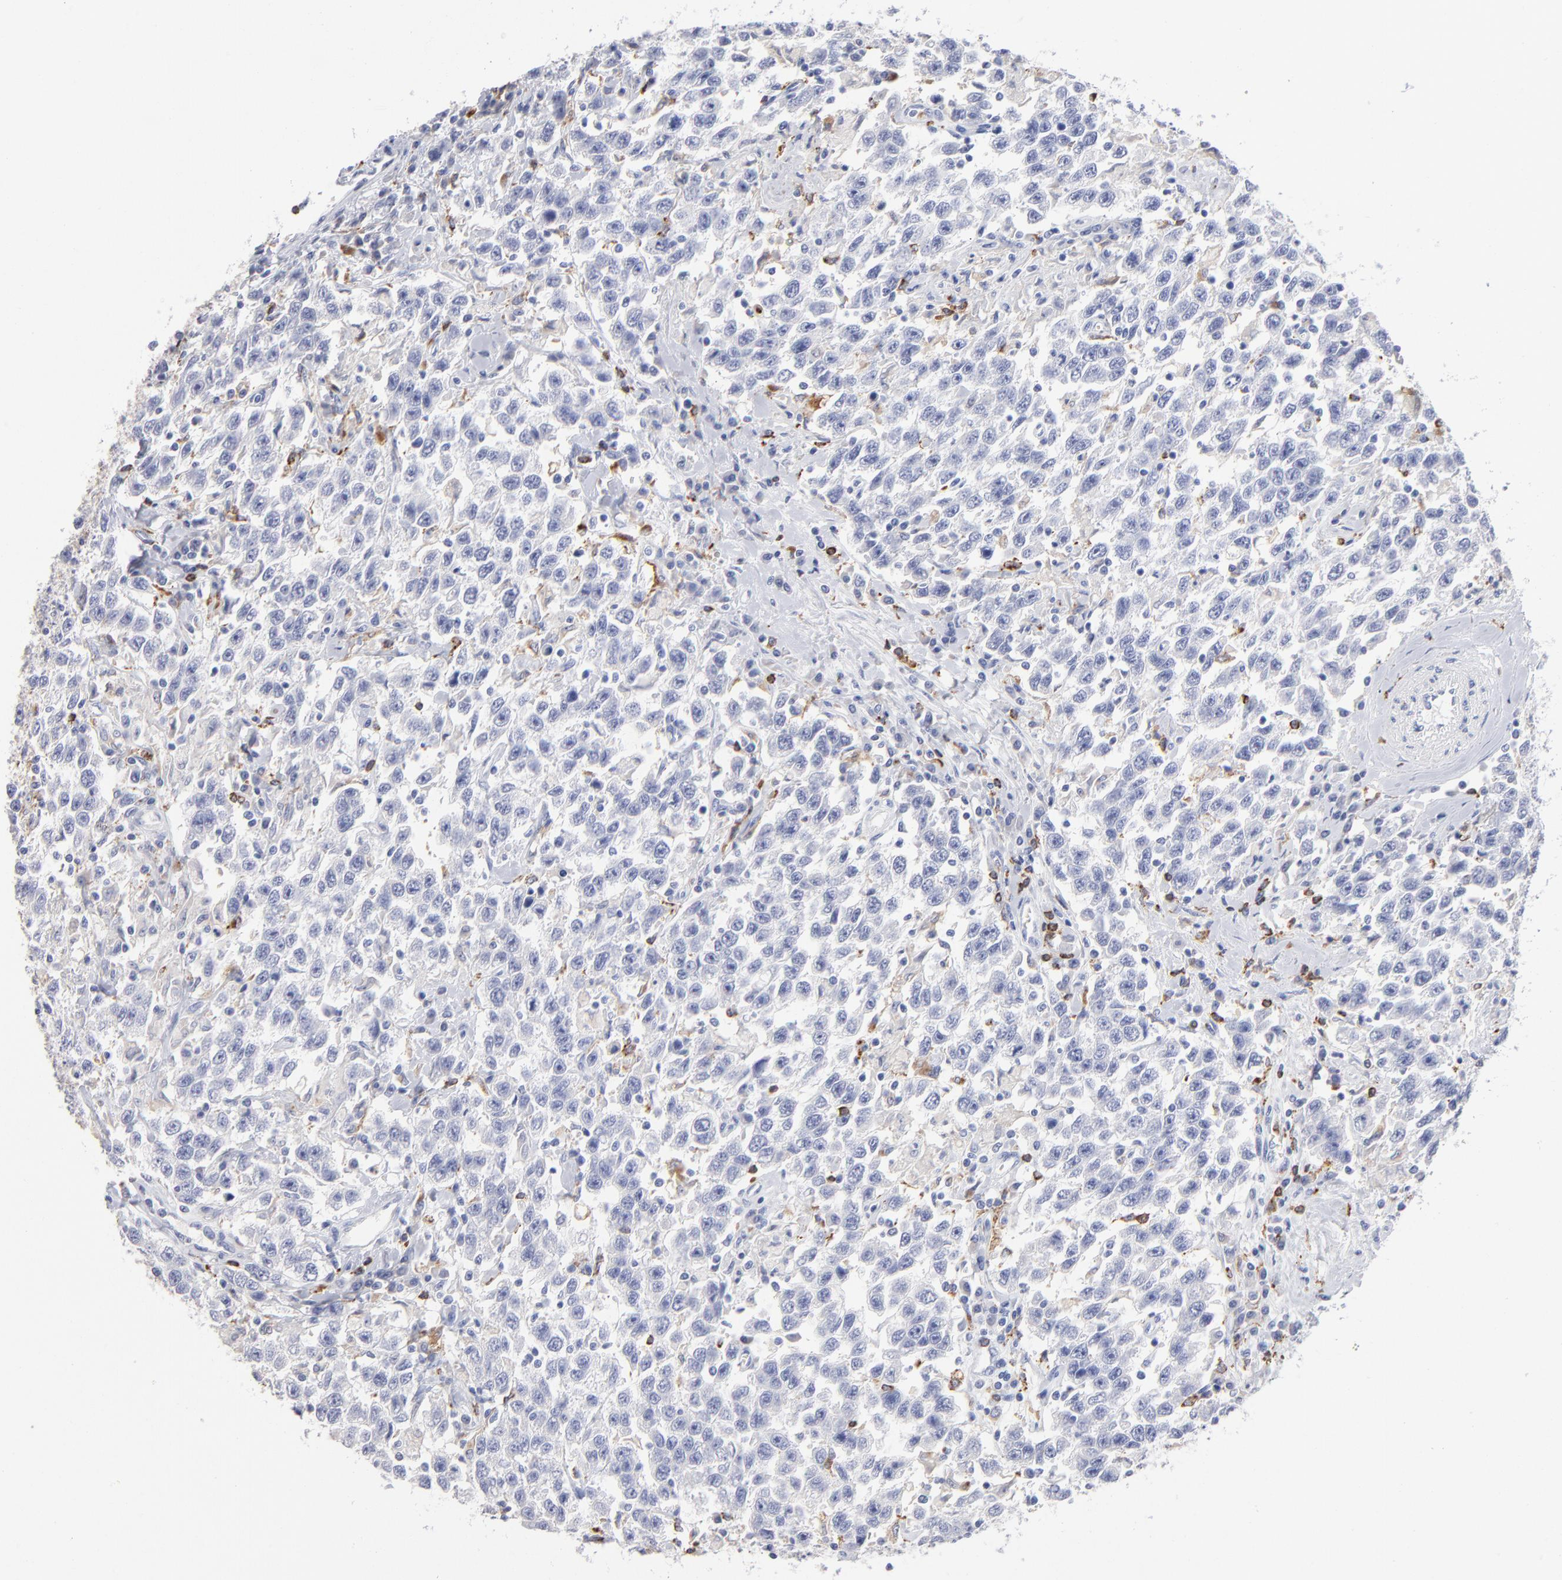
{"staining": {"intensity": "negative", "quantity": "none", "location": "none"}, "tissue": "testis cancer", "cell_type": "Tumor cells", "image_type": "cancer", "snomed": [{"axis": "morphology", "description": "Seminoma, NOS"}, {"axis": "topography", "description": "Testis"}], "caption": "DAB (3,3'-diaminobenzidine) immunohistochemical staining of testis seminoma exhibits no significant positivity in tumor cells. (Stains: DAB (3,3'-diaminobenzidine) IHC with hematoxylin counter stain, Microscopy: brightfield microscopy at high magnification).", "gene": "CD180", "patient": {"sex": "male", "age": 41}}